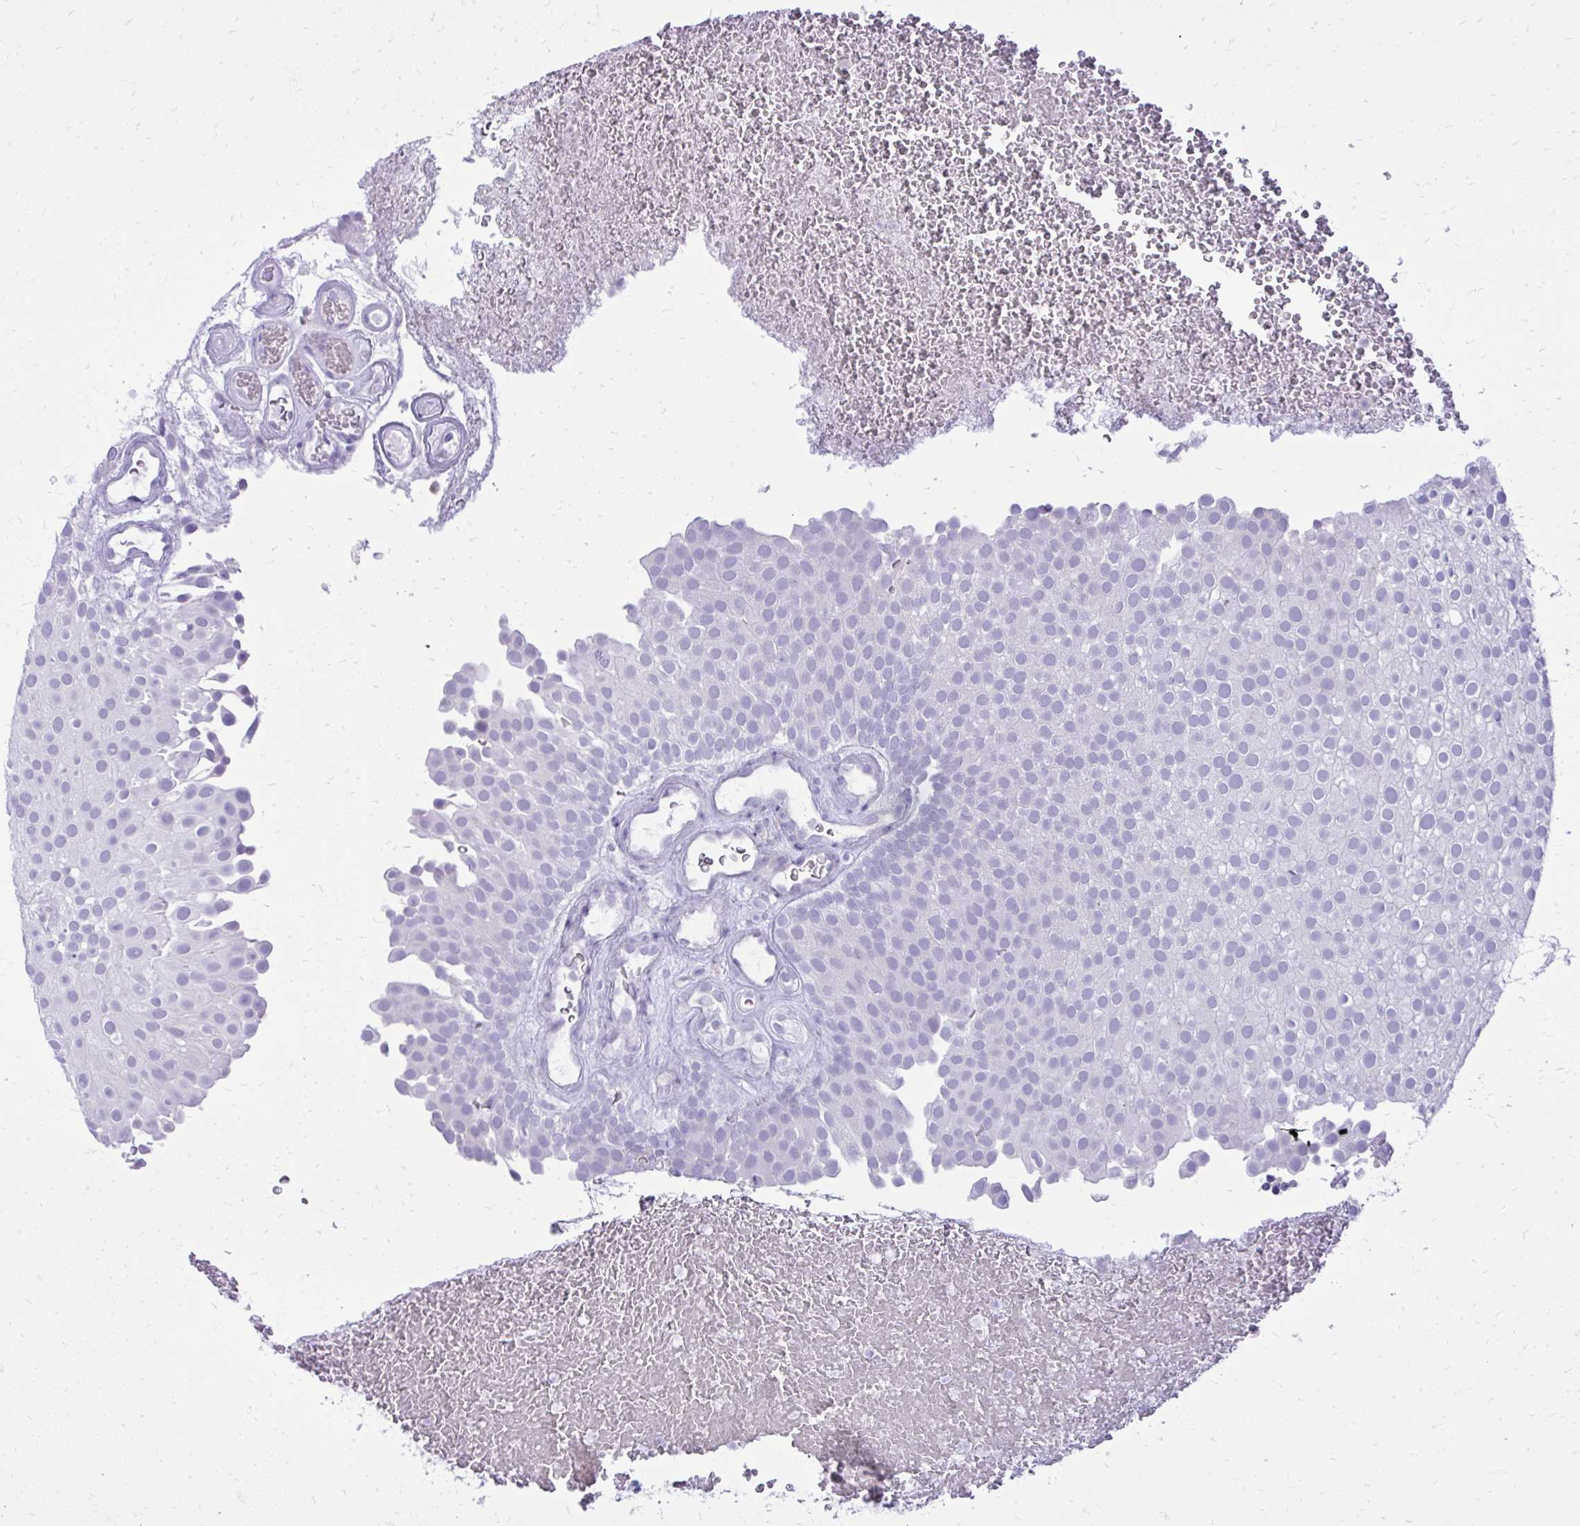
{"staining": {"intensity": "negative", "quantity": "none", "location": "none"}, "tissue": "urothelial cancer", "cell_type": "Tumor cells", "image_type": "cancer", "snomed": [{"axis": "morphology", "description": "Urothelial carcinoma, Low grade"}, {"axis": "topography", "description": "Urinary bladder"}], "caption": "Immunohistochemistry (IHC) micrograph of human urothelial carcinoma (low-grade) stained for a protein (brown), which shows no positivity in tumor cells.", "gene": "GPRIN3", "patient": {"sex": "male", "age": 78}}